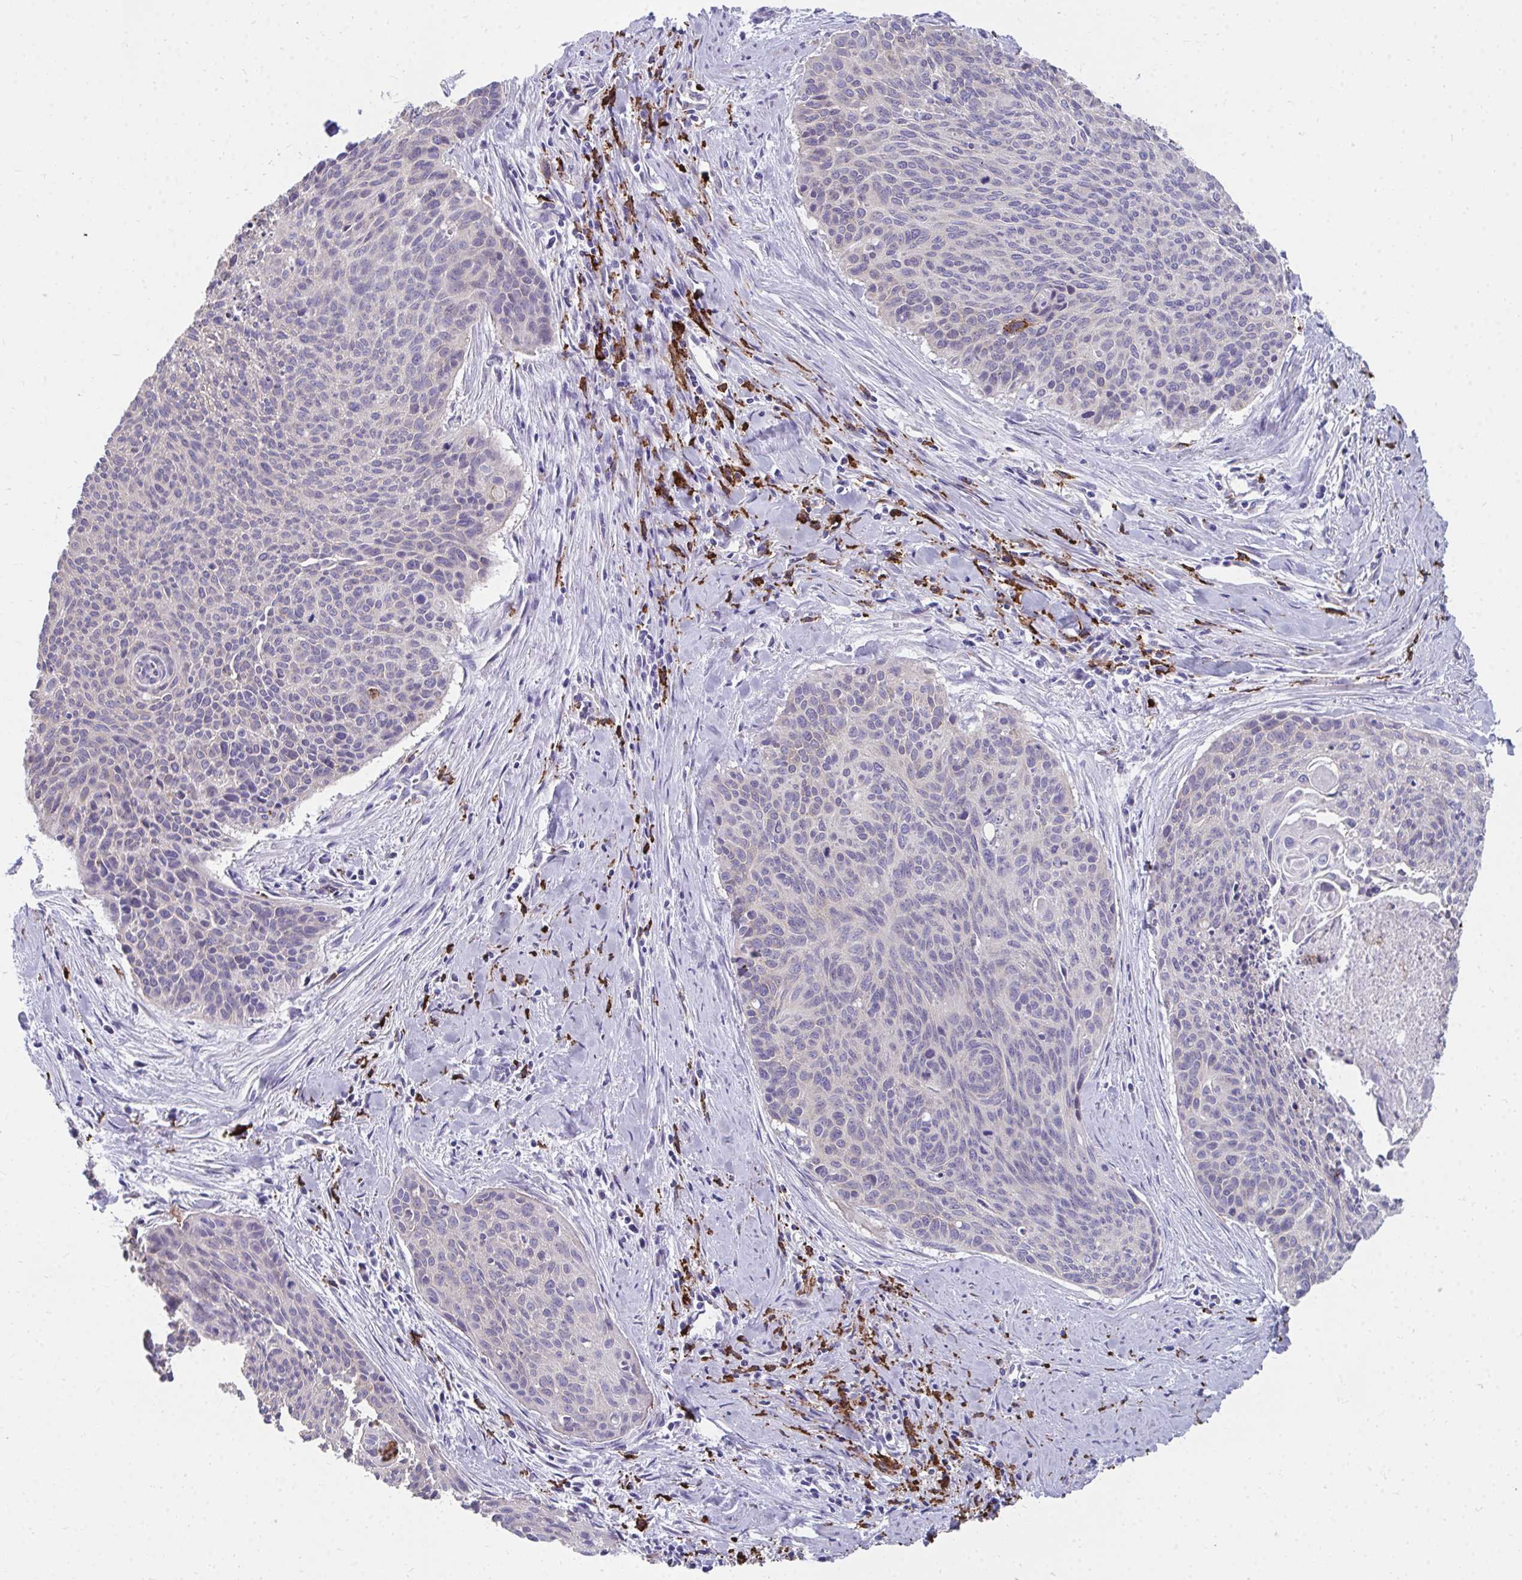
{"staining": {"intensity": "weak", "quantity": "<25%", "location": "cytoplasmic/membranous"}, "tissue": "cervical cancer", "cell_type": "Tumor cells", "image_type": "cancer", "snomed": [{"axis": "morphology", "description": "Squamous cell carcinoma, NOS"}, {"axis": "topography", "description": "Cervix"}], "caption": "Protein analysis of cervical cancer (squamous cell carcinoma) displays no significant positivity in tumor cells.", "gene": "CD163", "patient": {"sex": "female", "age": 55}}